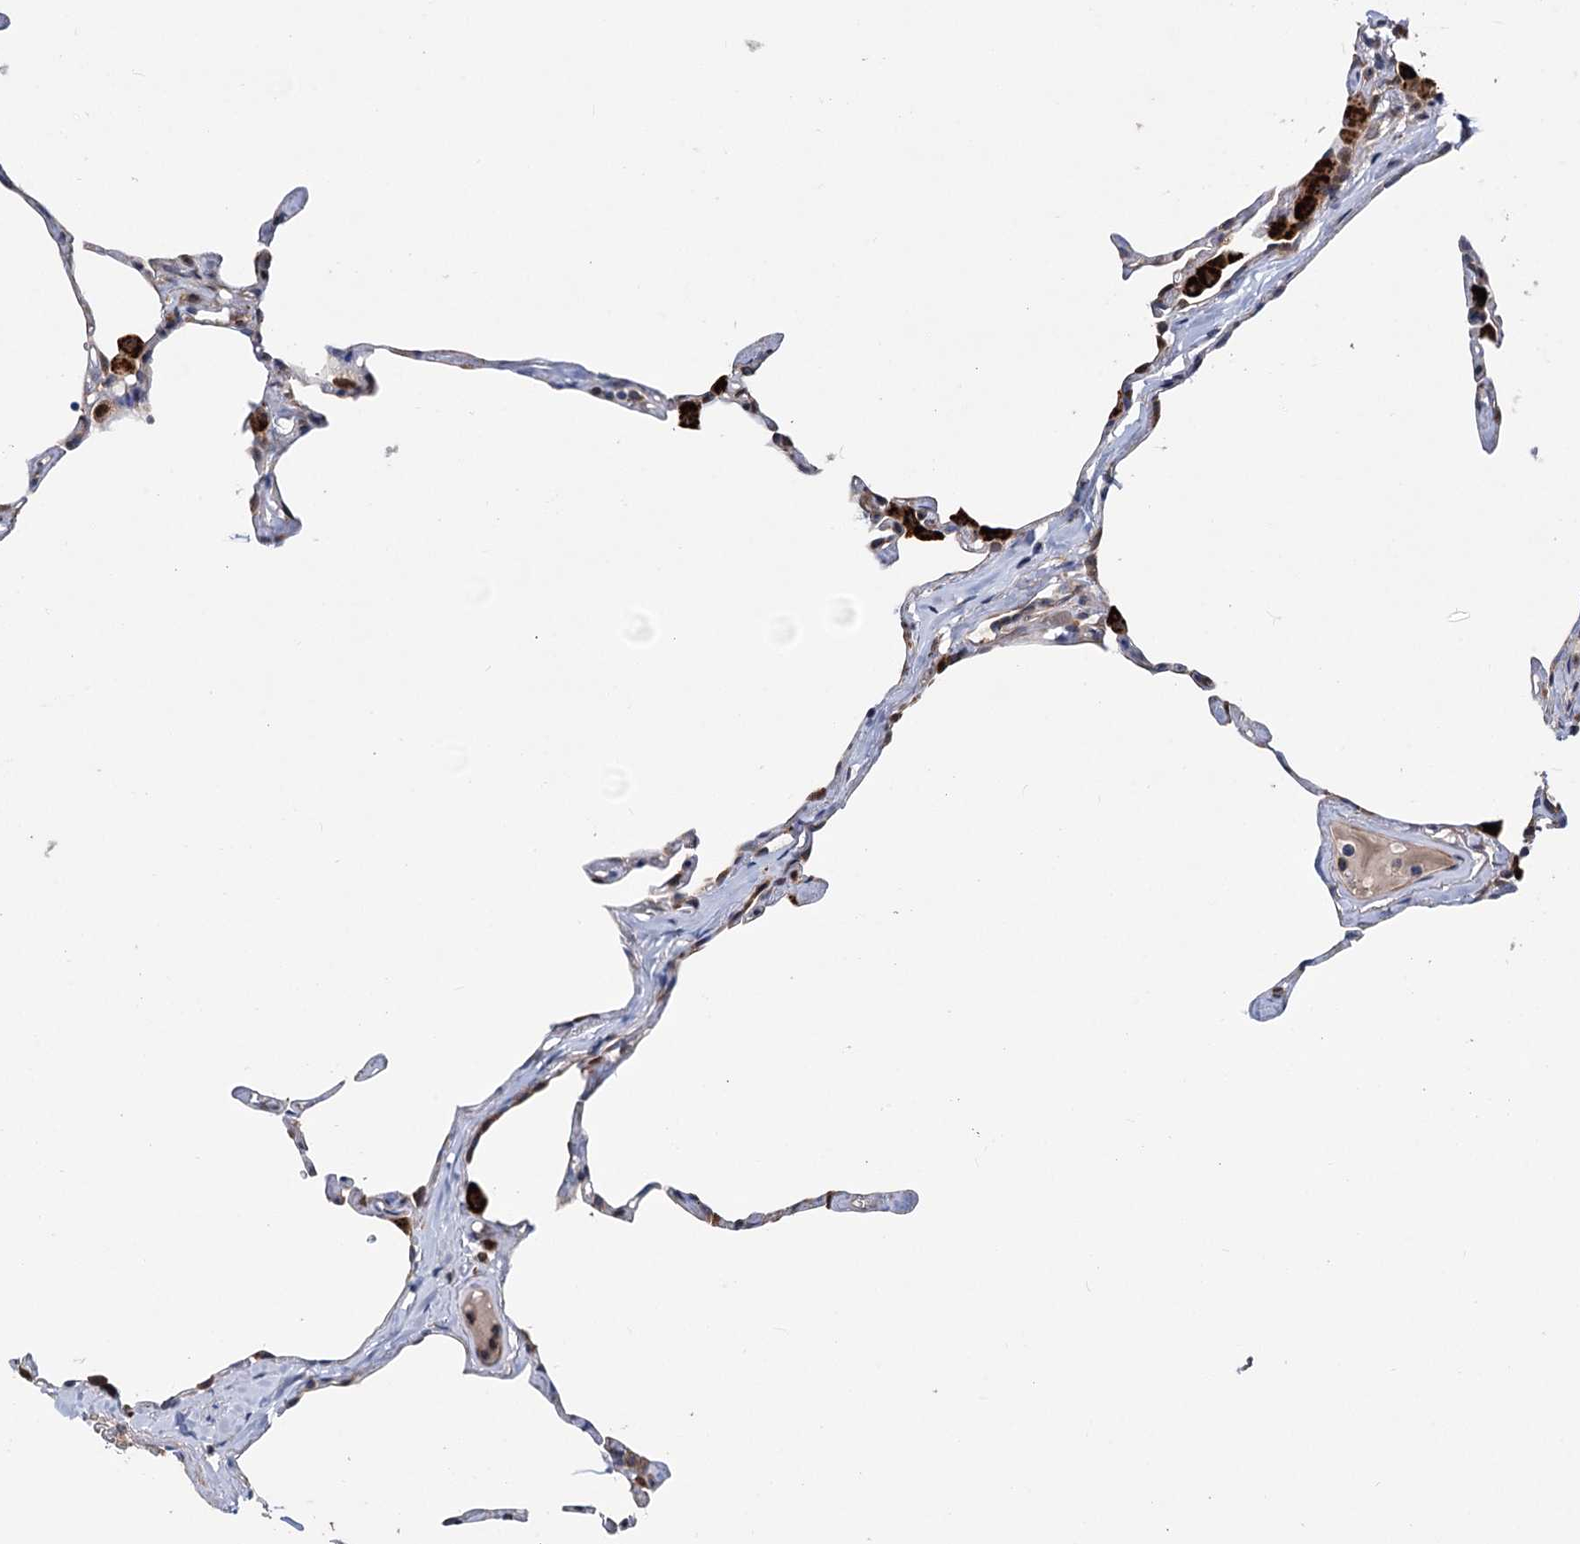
{"staining": {"intensity": "negative", "quantity": "none", "location": "none"}, "tissue": "lung", "cell_type": "Alveolar cells", "image_type": "normal", "snomed": [{"axis": "morphology", "description": "Normal tissue, NOS"}, {"axis": "topography", "description": "Lung"}], "caption": "IHC histopathology image of unremarkable lung: lung stained with DAB (3,3'-diaminobenzidine) demonstrates no significant protein staining in alveolar cells.", "gene": "UBR1", "patient": {"sex": "male", "age": 65}}